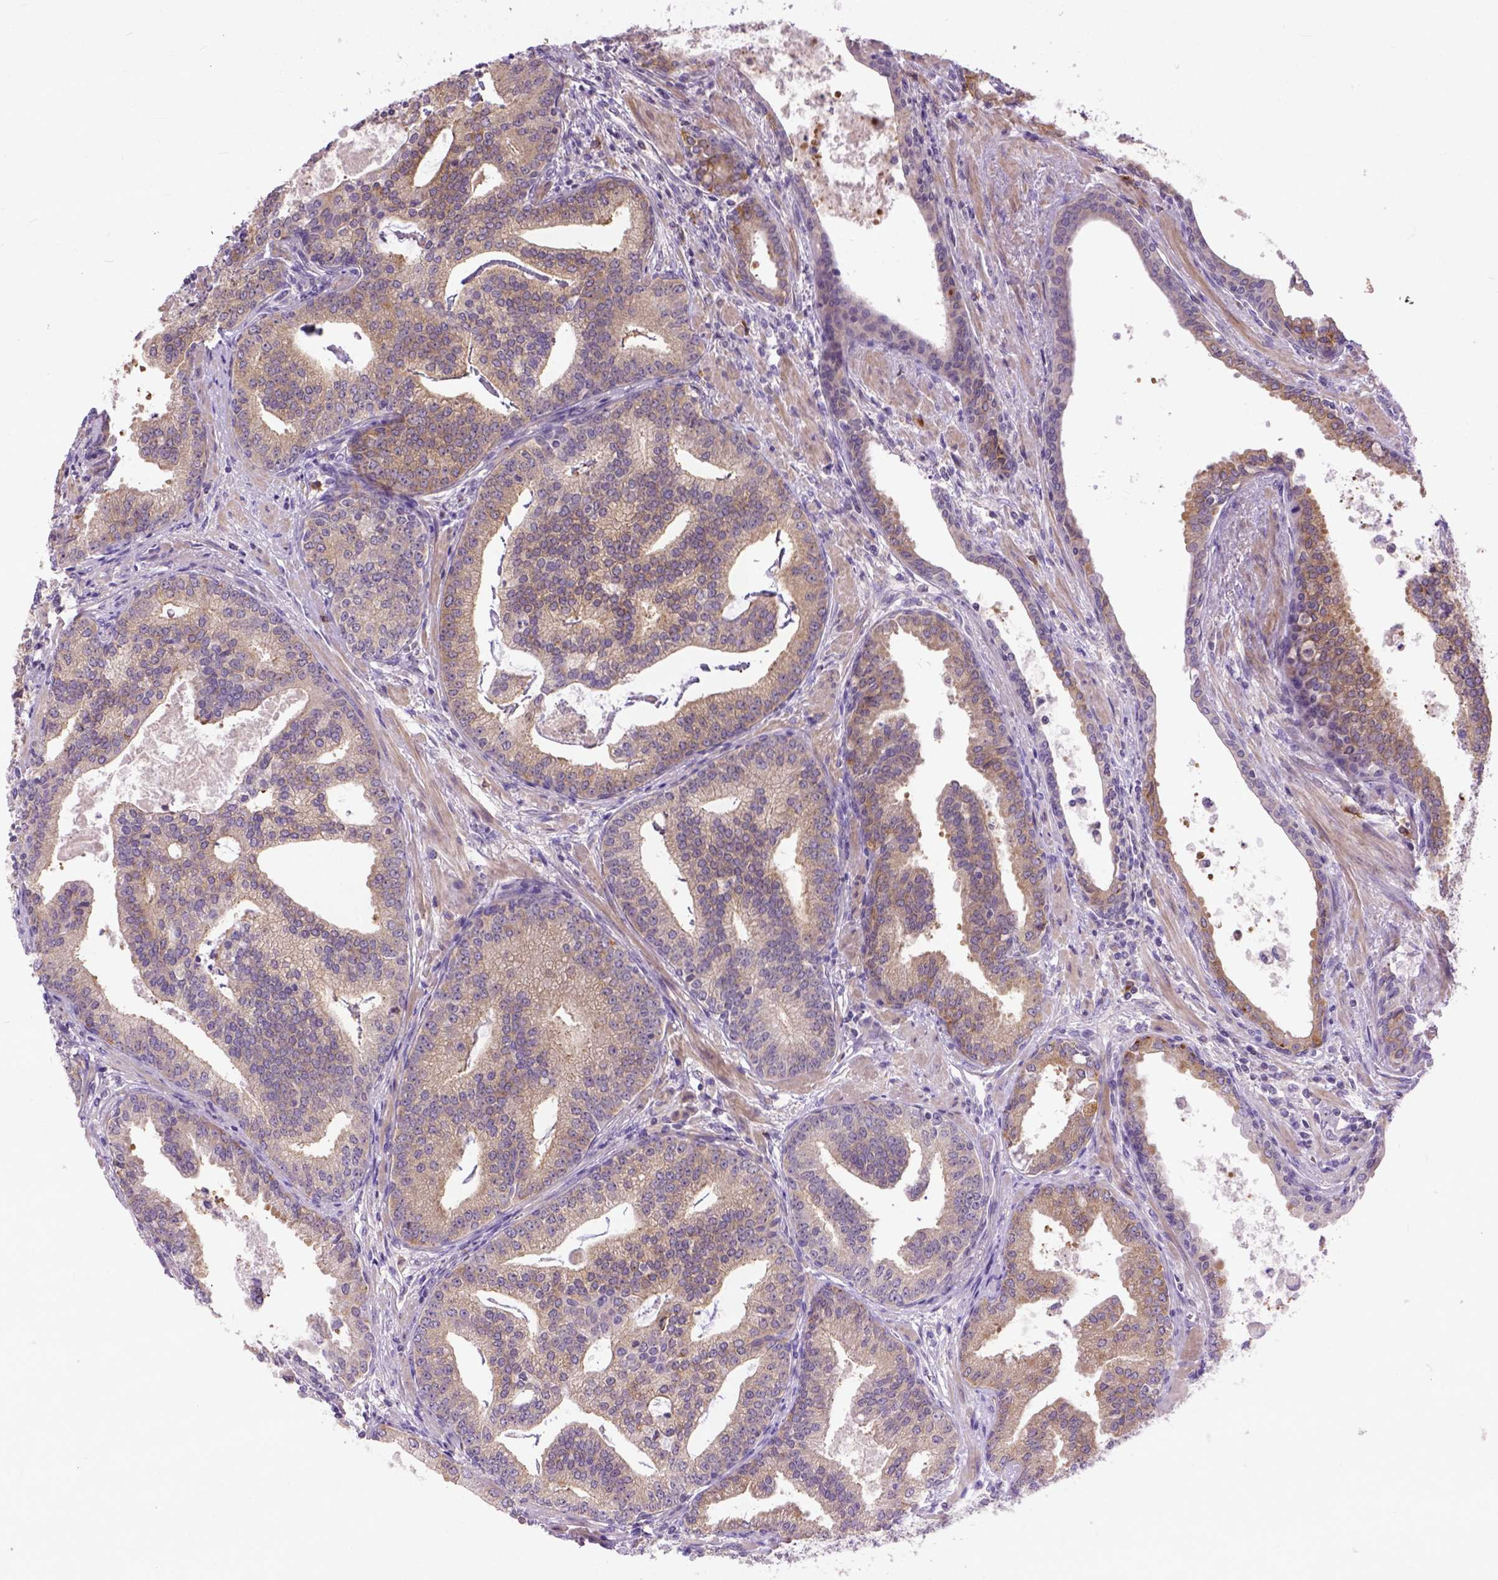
{"staining": {"intensity": "moderate", "quantity": ">75%", "location": "cytoplasmic/membranous"}, "tissue": "prostate cancer", "cell_type": "Tumor cells", "image_type": "cancer", "snomed": [{"axis": "morphology", "description": "Adenocarcinoma, NOS"}, {"axis": "topography", "description": "Prostate"}], "caption": "An IHC micrograph of tumor tissue is shown. Protein staining in brown highlights moderate cytoplasmic/membranous positivity in prostate adenocarcinoma within tumor cells.", "gene": "CPNE1", "patient": {"sex": "male", "age": 64}}